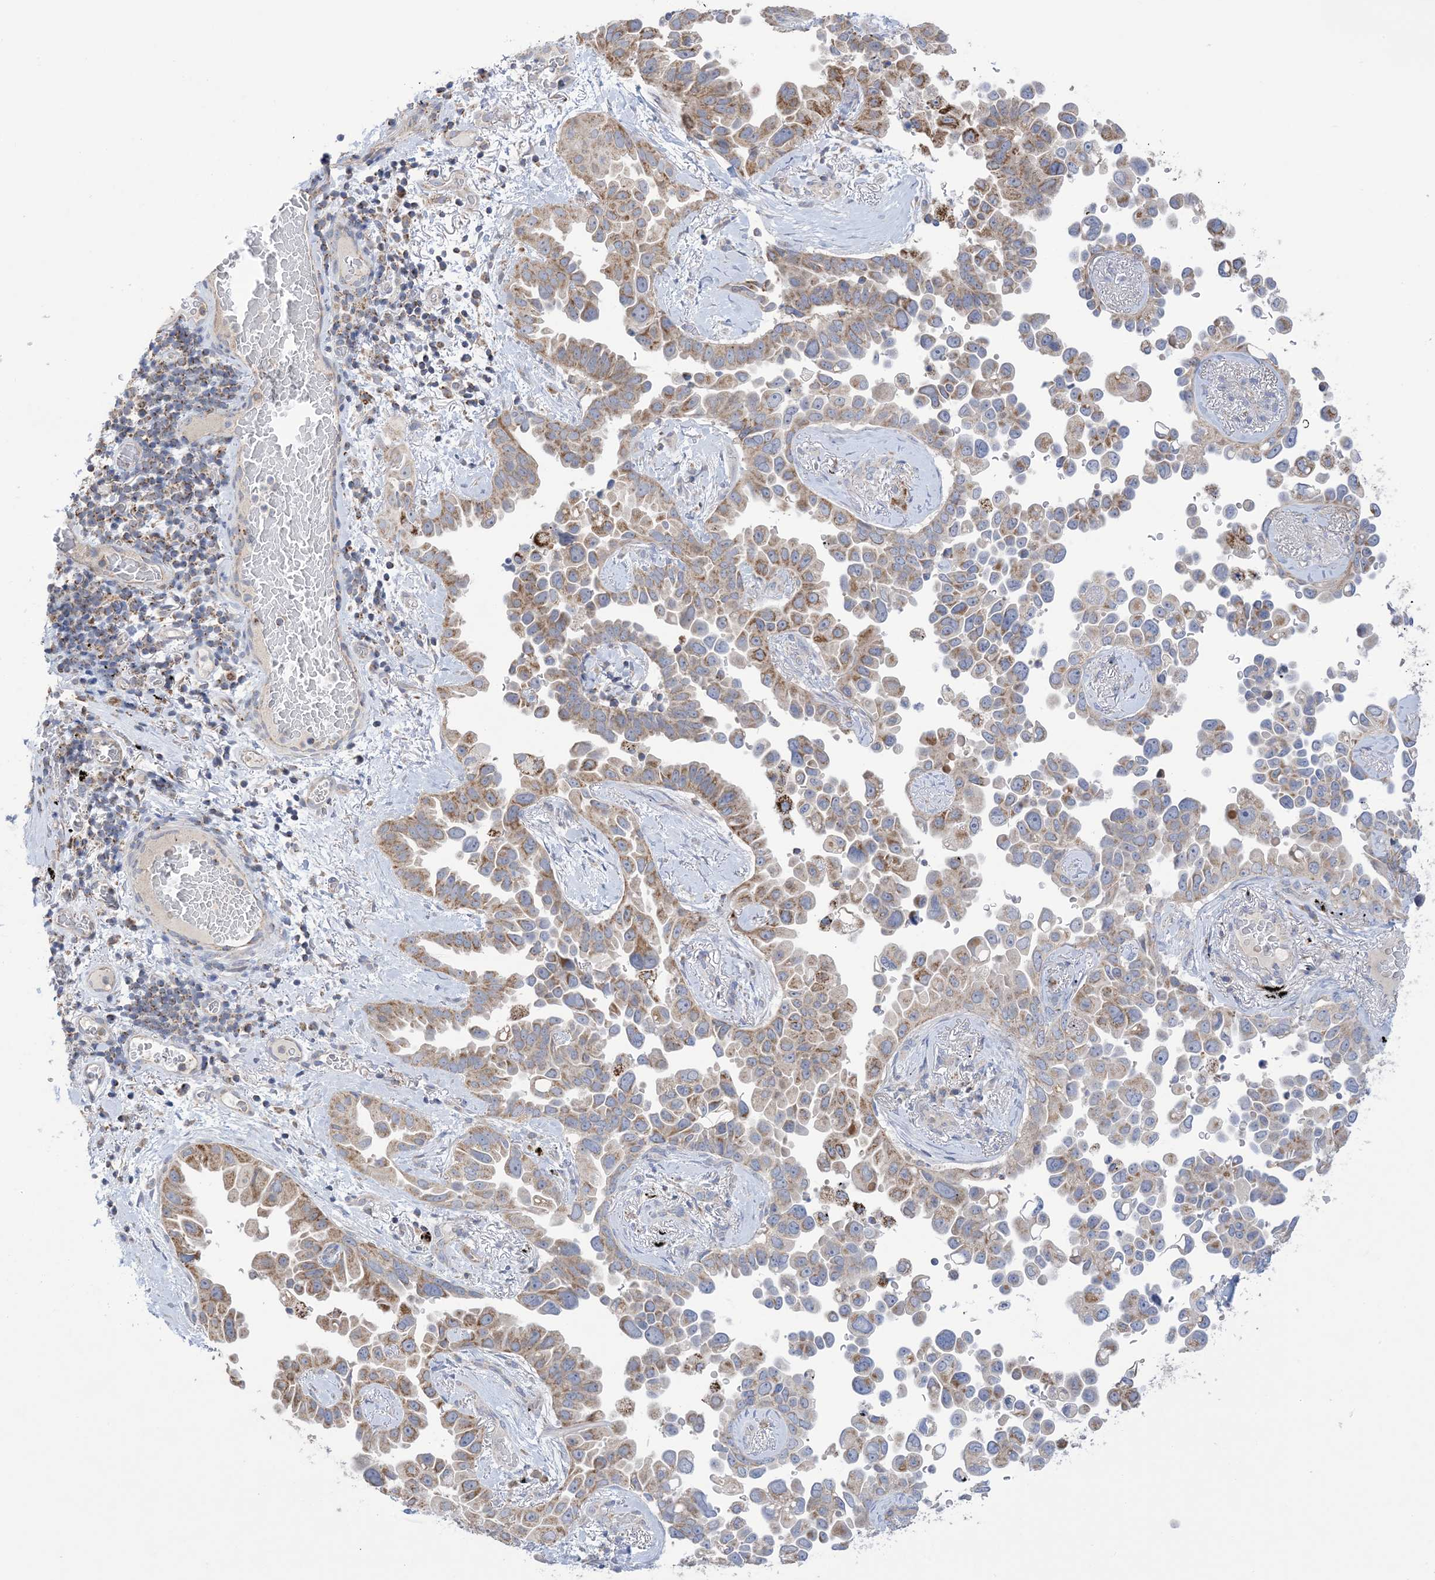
{"staining": {"intensity": "moderate", "quantity": "25%-75%", "location": "cytoplasmic/membranous"}, "tissue": "lung cancer", "cell_type": "Tumor cells", "image_type": "cancer", "snomed": [{"axis": "morphology", "description": "Adenocarcinoma, NOS"}, {"axis": "topography", "description": "Lung"}], "caption": "A photomicrograph of lung cancer stained for a protein reveals moderate cytoplasmic/membranous brown staining in tumor cells. (DAB IHC, brown staining for protein, blue staining for nuclei).", "gene": "CLEC16A", "patient": {"sex": "female", "age": 67}}